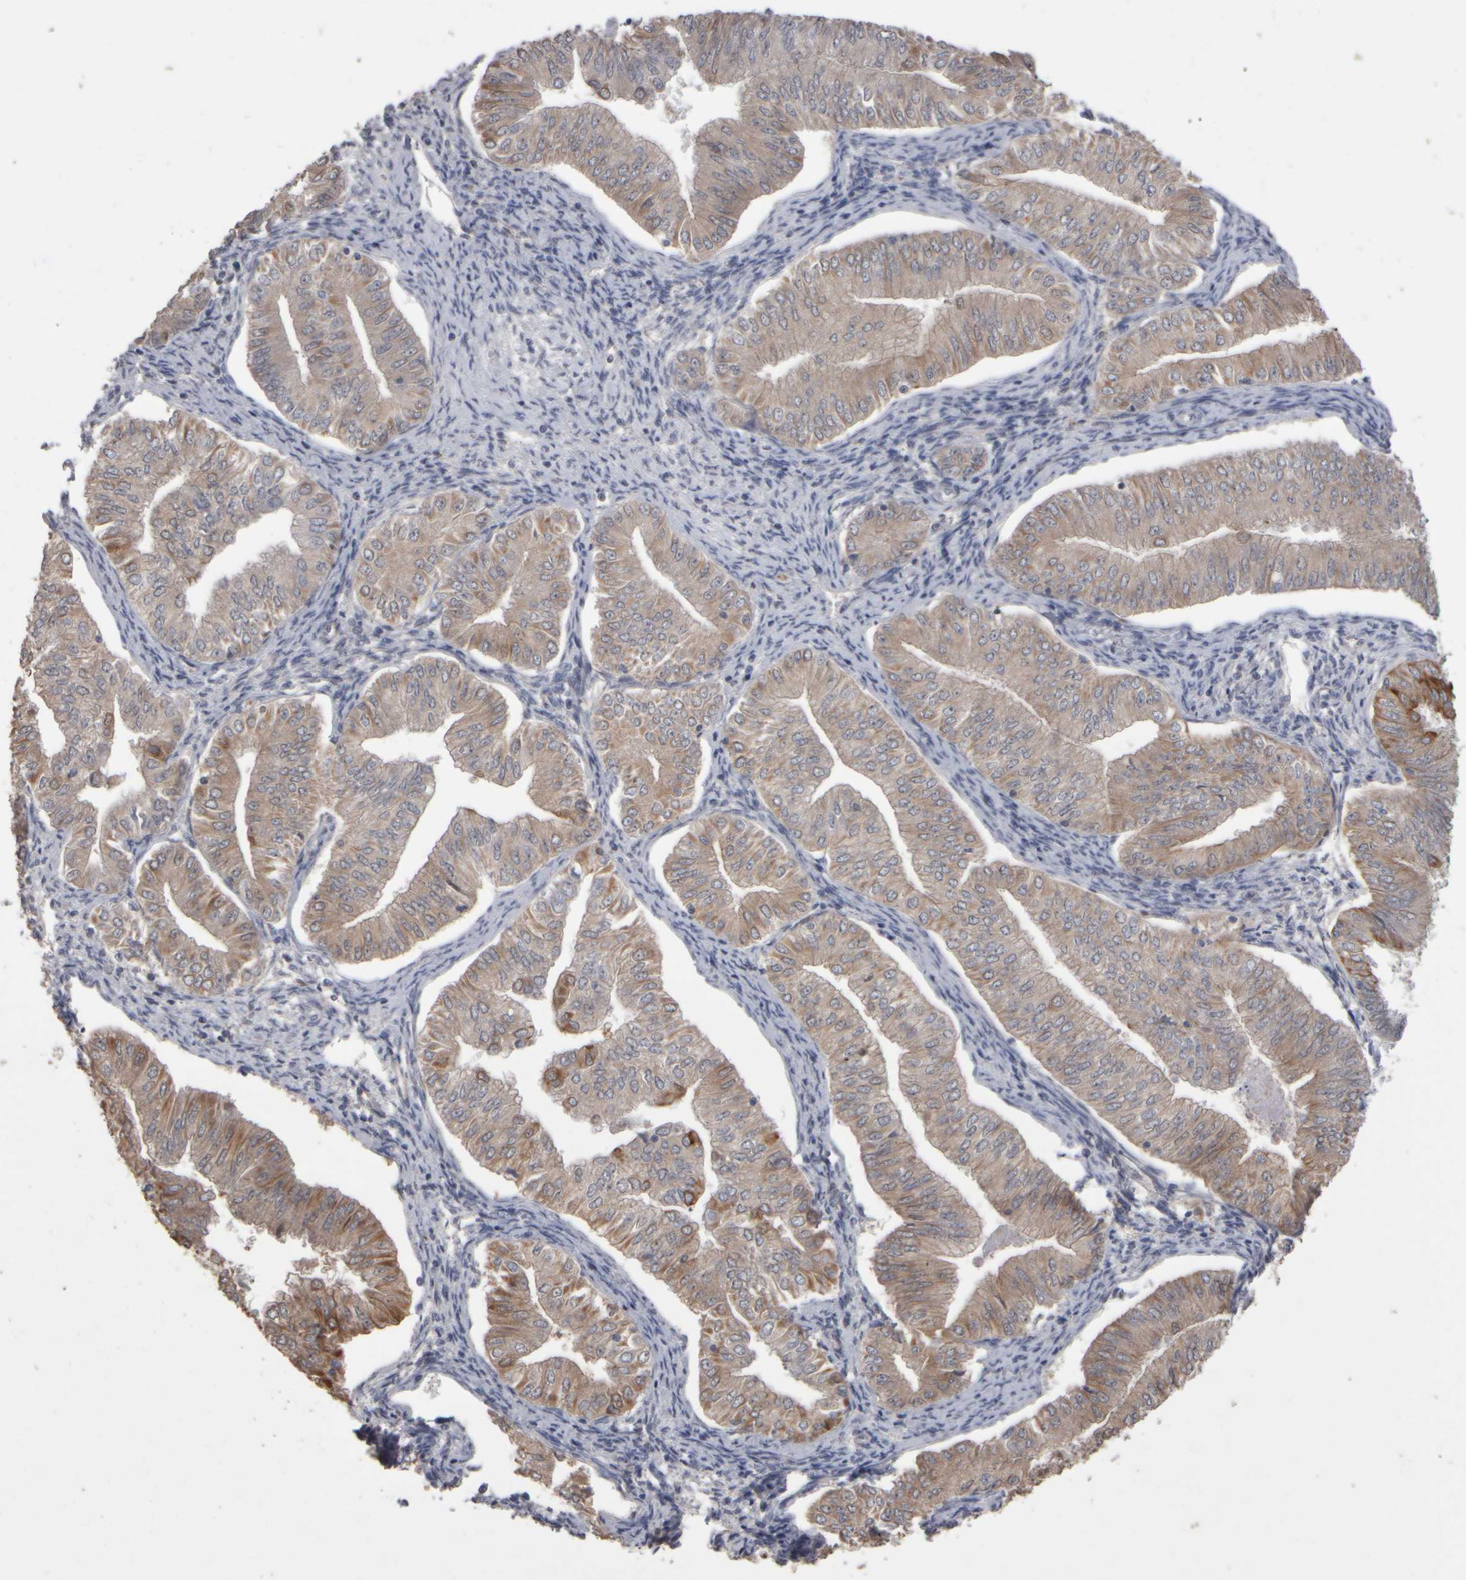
{"staining": {"intensity": "moderate", "quantity": ">75%", "location": "cytoplasmic/membranous"}, "tissue": "endometrial cancer", "cell_type": "Tumor cells", "image_type": "cancer", "snomed": [{"axis": "morphology", "description": "Normal tissue, NOS"}, {"axis": "morphology", "description": "Adenocarcinoma, NOS"}, {"axis": "topography", "description": "Endometrium"}], "caption": "This is a micrograph of immunohistochemistry (IHC) staining of adenocarcinoma (endometrial), which shows moderate positivity in the cytoplasmic/membranous of tumor cells.", "gene": "EPHX2", "patient": {"sex": "female", "age": 53}}